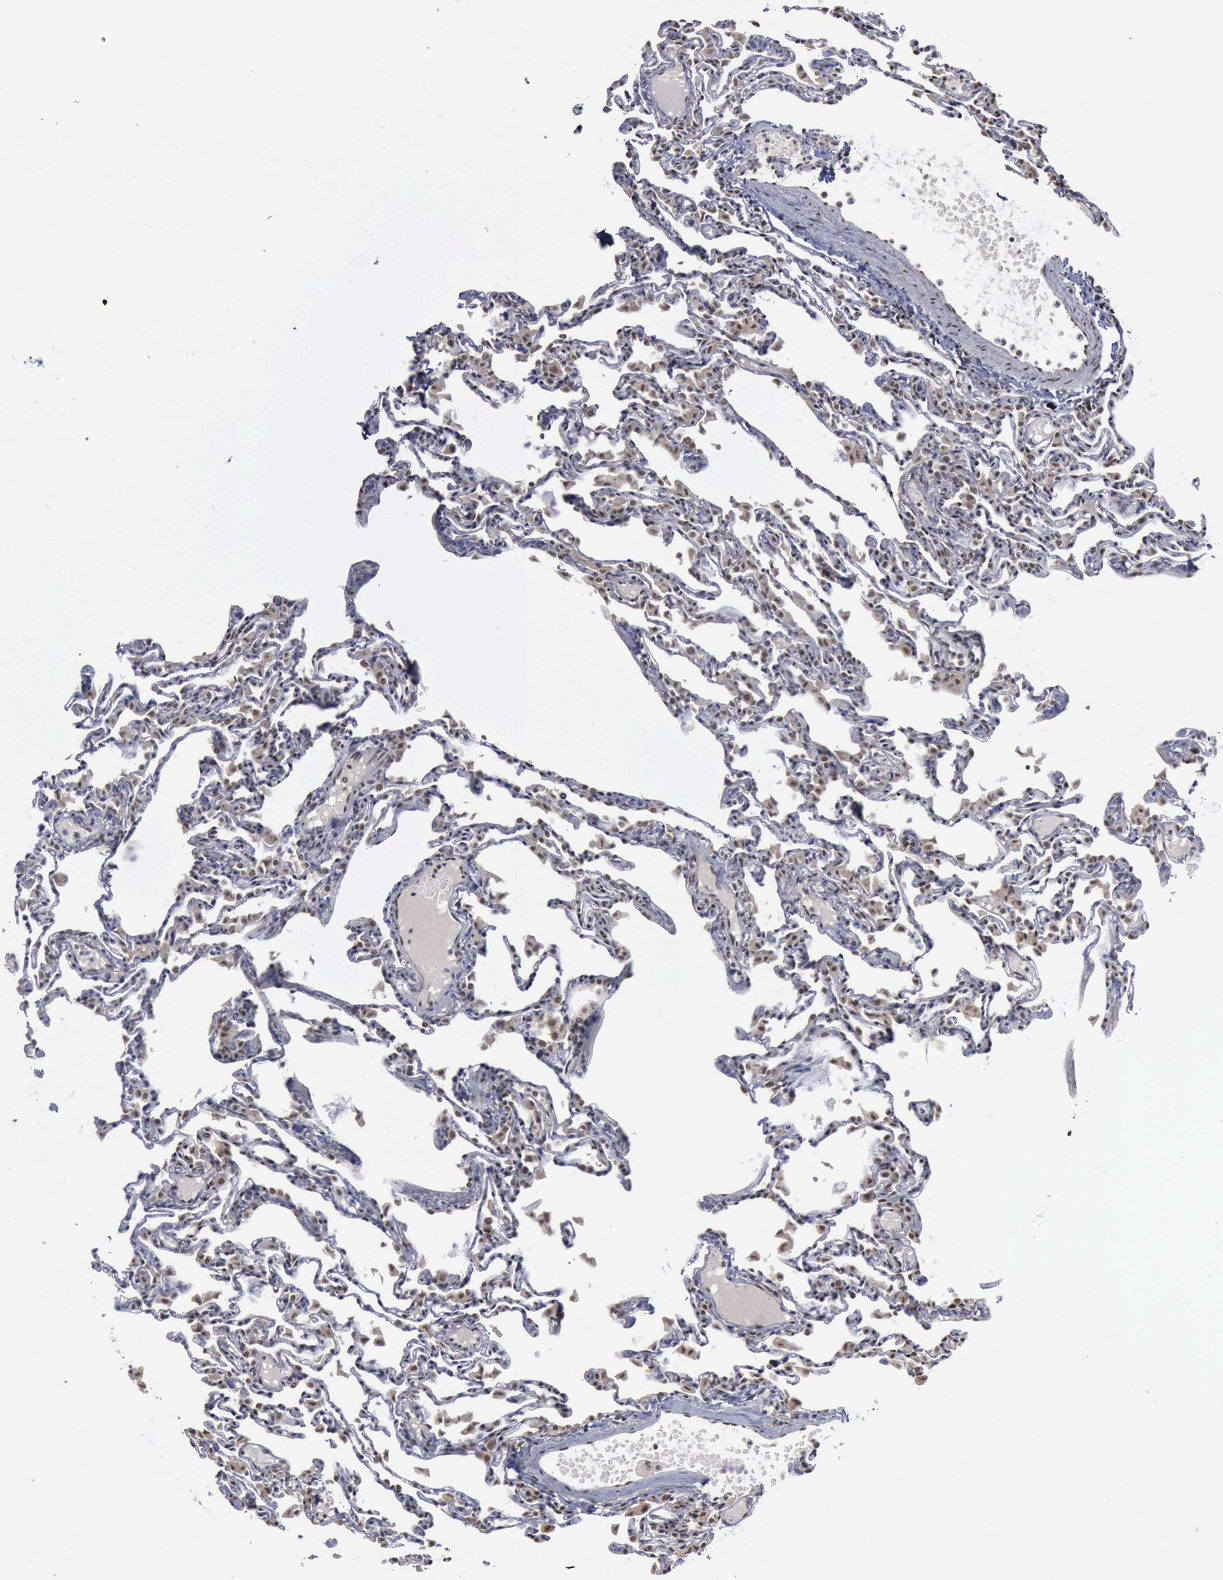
{"staining": {"intensity": "weak", "quantity": "25%-75%", "location": "nuclear"}, "tissue": "lung", "cell_type": "Alveolar cells", "image_type": "normal", "snomed": [{"axis": "morphology", "description": "Normal tissue, NOS"}, {"axis": "topography", "description": "Lung"}], "caption": "Alveolar cells exhibit low levels of weak nuclear positivity in about 25%-75% of cells in normal human lung.", "gene": "RTCB", "patient": {"sex": "female", "age": 49}}